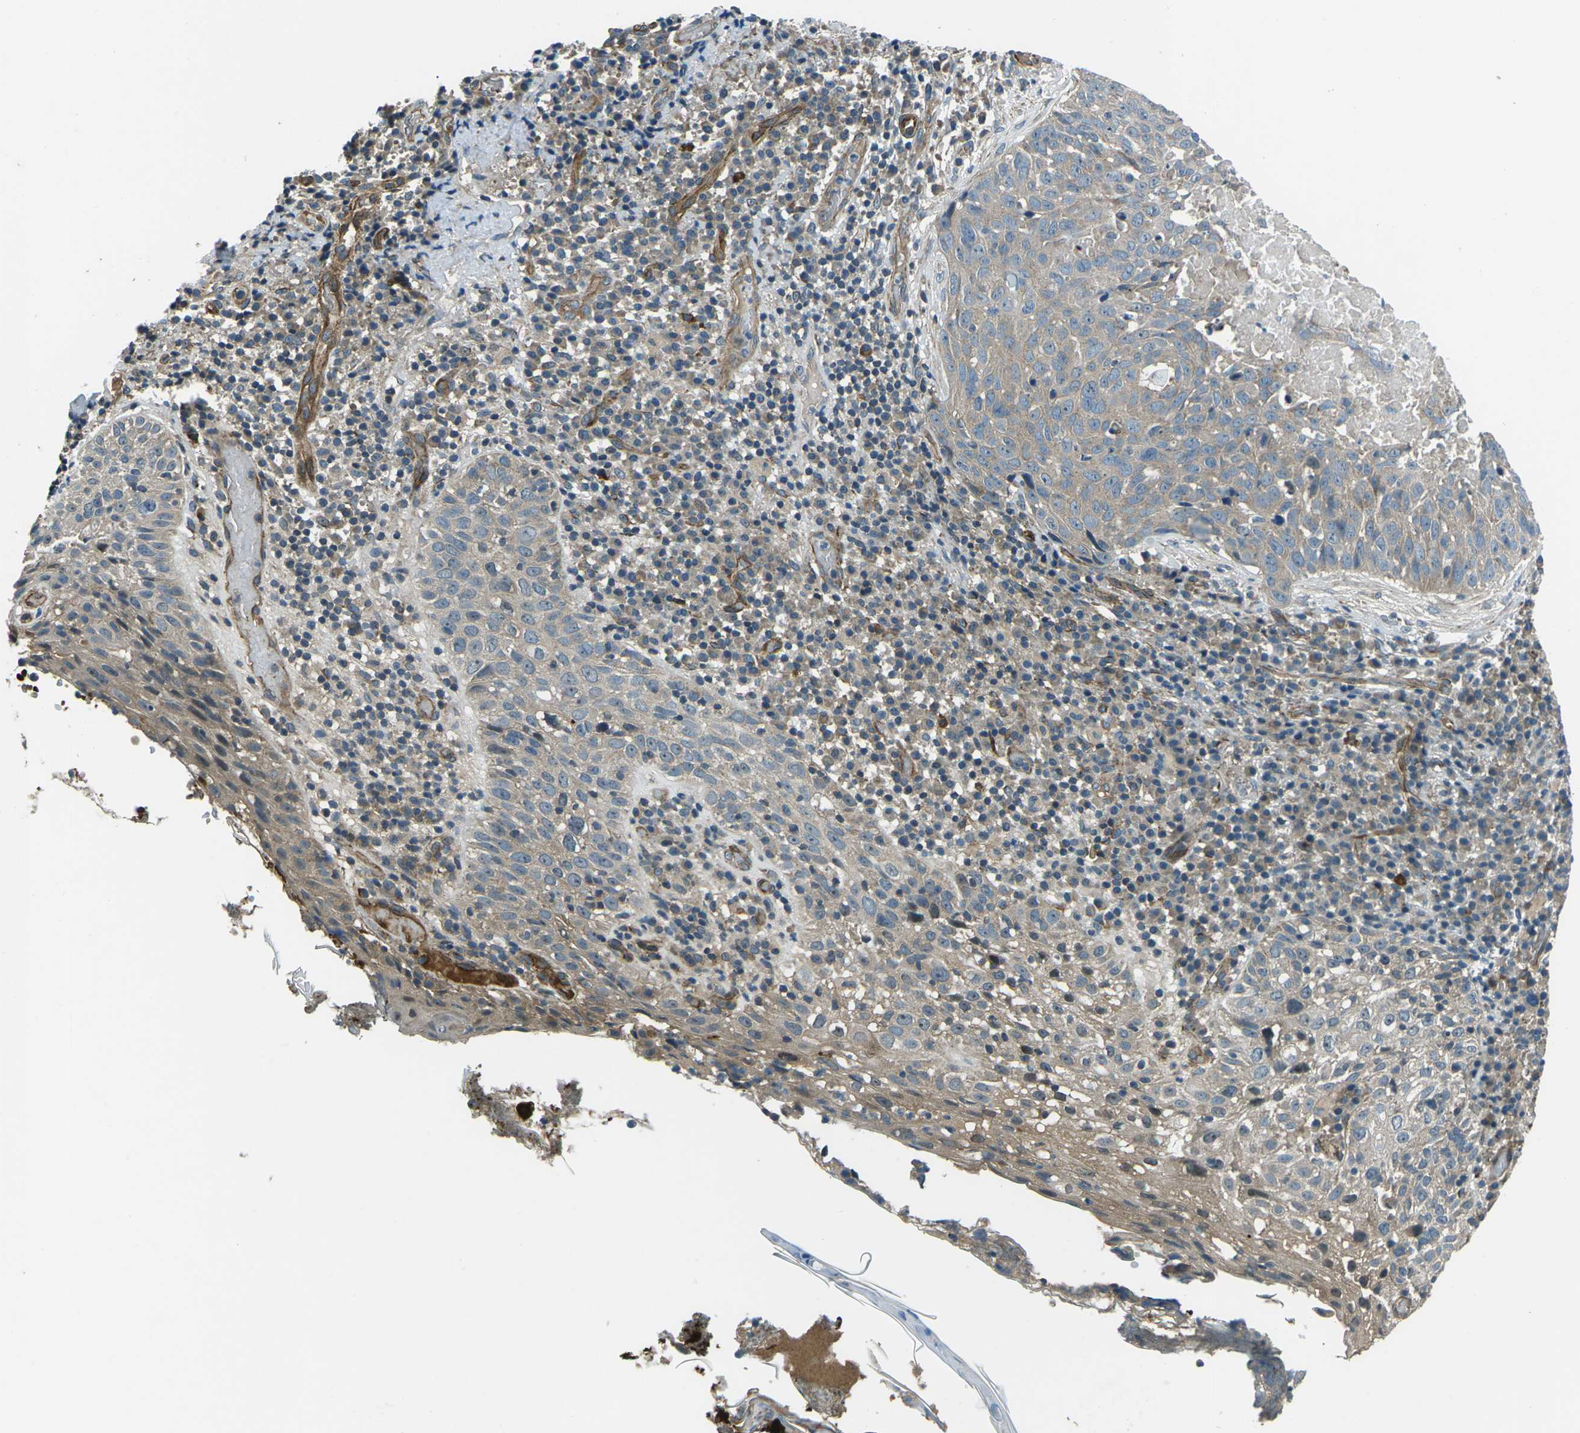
{"staining": {"intensity": "weak", "quantity": "25%-75%", "location": "cytoplasmic/membranous"}, "tissue": "skin cancer", "cell_type": "Tumor cells", "image_type": "cancer", "snomed": [{"axis": "morphology", "description": "Squamous cell carcinoma in situ, NOS"}, {"axis": "morphology", "description": "Squamous cell carcinoma, NOS"}, {"axis": "topography", "description": "Skin"}], "caption": "Skin cancer stained with a brown dye shows weak cytoplasmic/membranous positive positivity in approximately 25%-75% of tumor cells.", "gene": "AFAP1", "patient": {"sex": "male", "age": 93}}